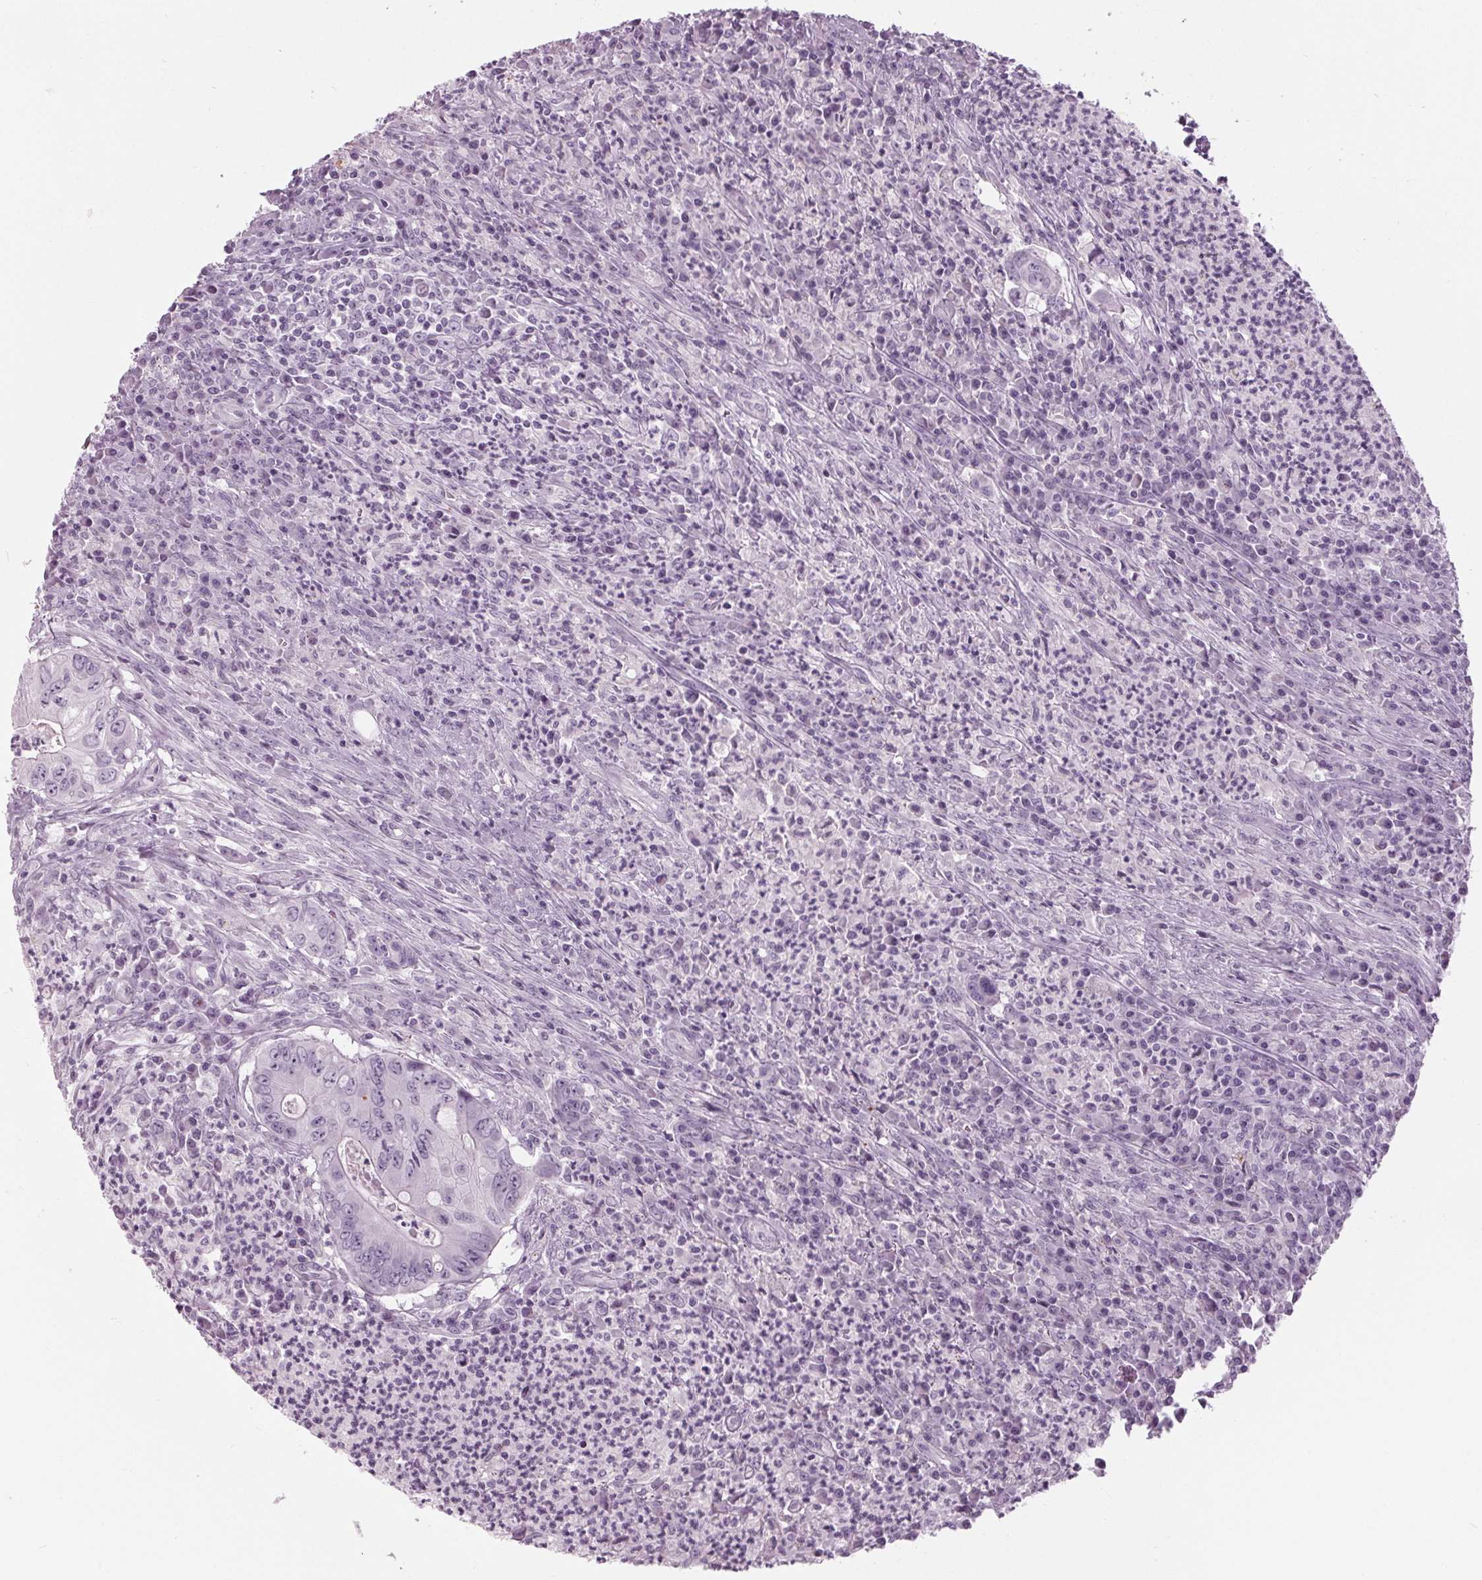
{"staining": {"intensity": "negative", "quantity": "none", "location": "none"}, "tissue": "colorectal cancer", "cell_type": "Tumor cells", "image_type": "cancer", "snomed": [{"axis": "morphology", "description": "Adenocarcinoma, NOS"}, {"axis": "topography", "description": "Colon"}], "caption": "Immunohistochemistry (IHC) of colorectal cancer (adenocarcinoma) reveals no expression in tumor cells.", "gene": "CYP3A43", "patient": {"sex": "female", "age": 74}}